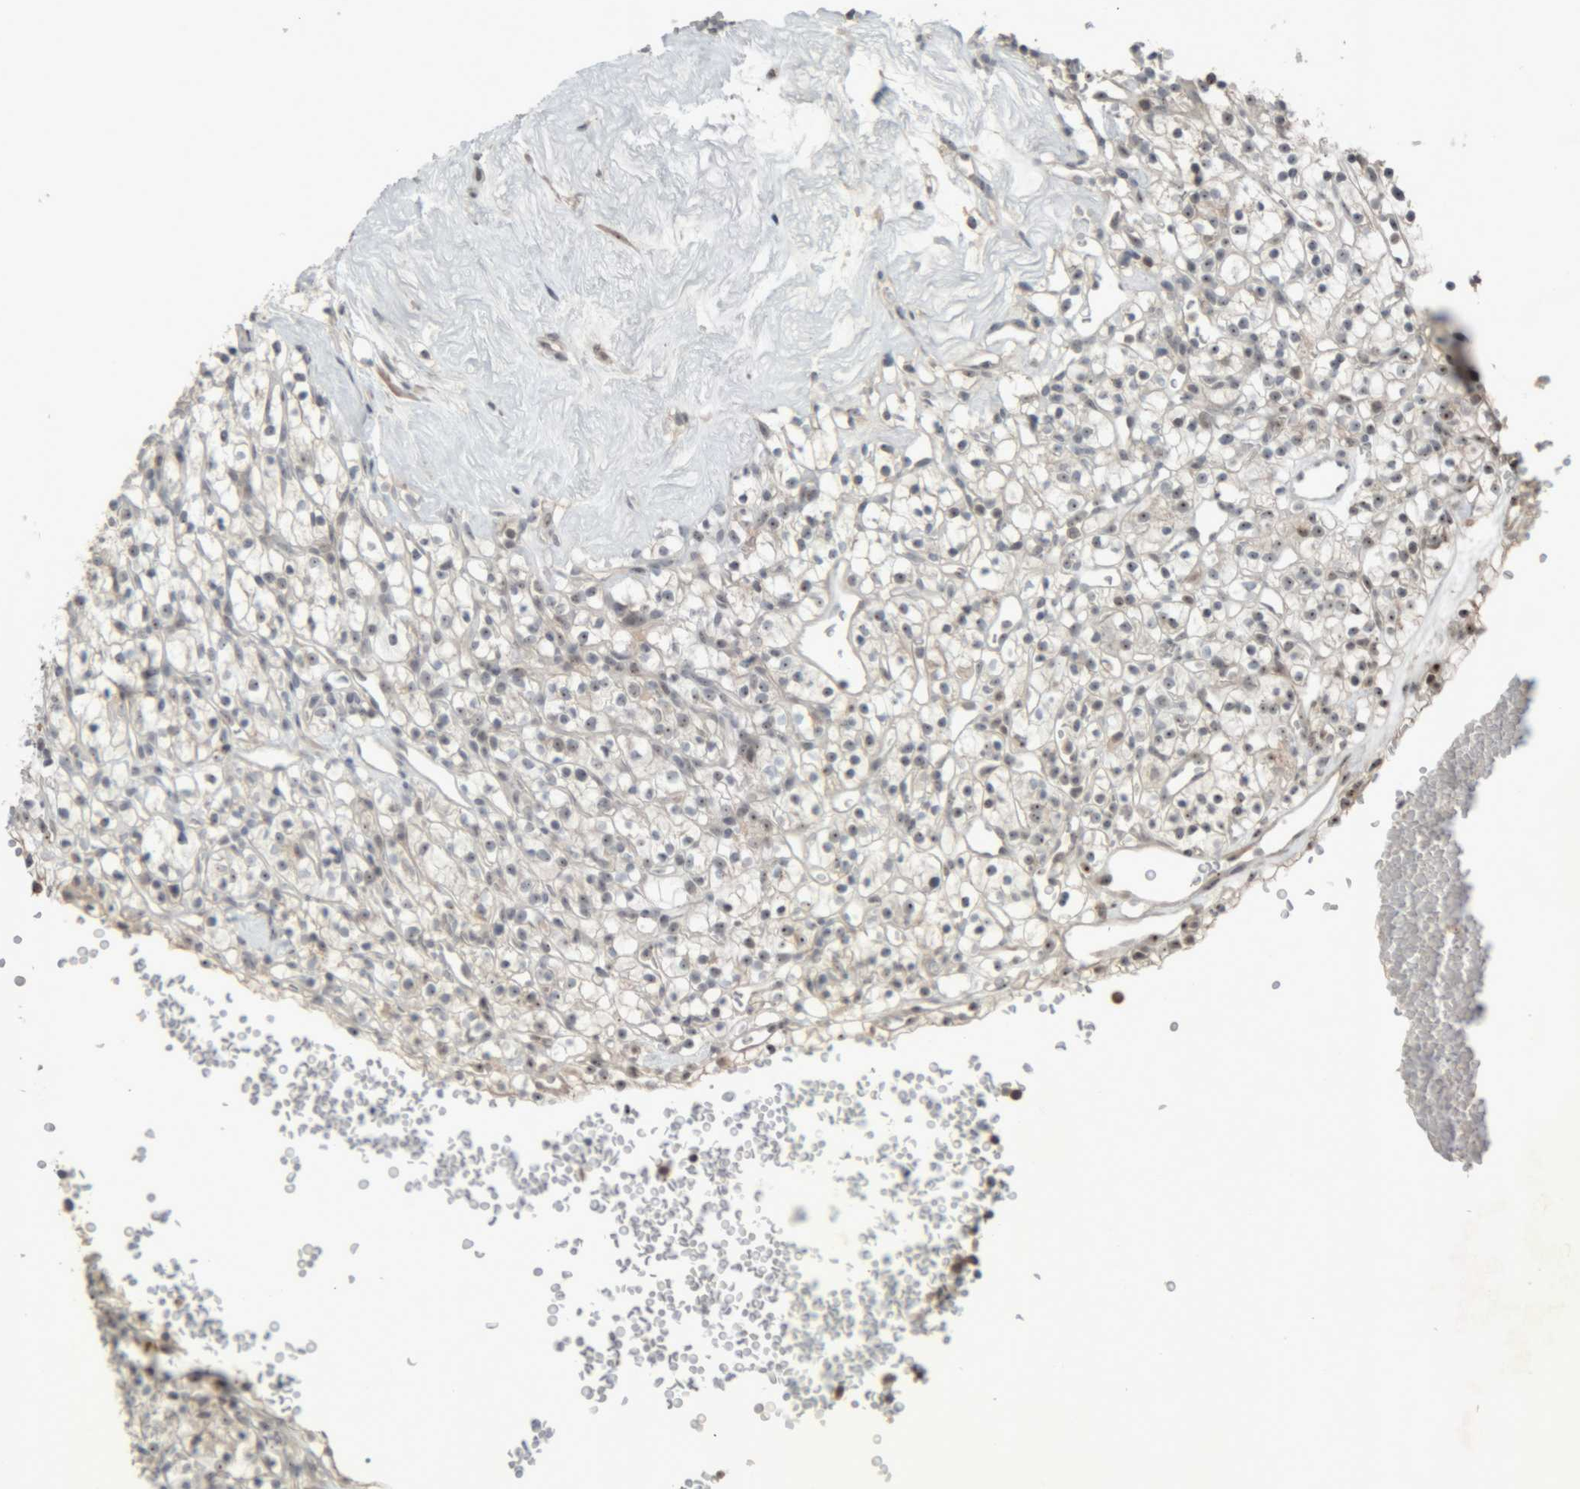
{"staining": {"intensity": "weak", "quantity": "25%-75%", "location": "nuclear"}, "tissue": "renal cancer", "cell_type": "Tumor cells", "image_type": "cancer", "snomed": [{"axis": "morphology", "description": "Adenocarcinoma, NOS"}, {"axis": "topography", "description": "Kidney"}], "caption": "Immunohistochemical staining of adenocarcinoma (renal) displays low levels of weak nuclear protein staining in approximately 25%-75% of tumor cells.", "gene": "RPF1", "patient": {"sex": "female", "age": 57}}